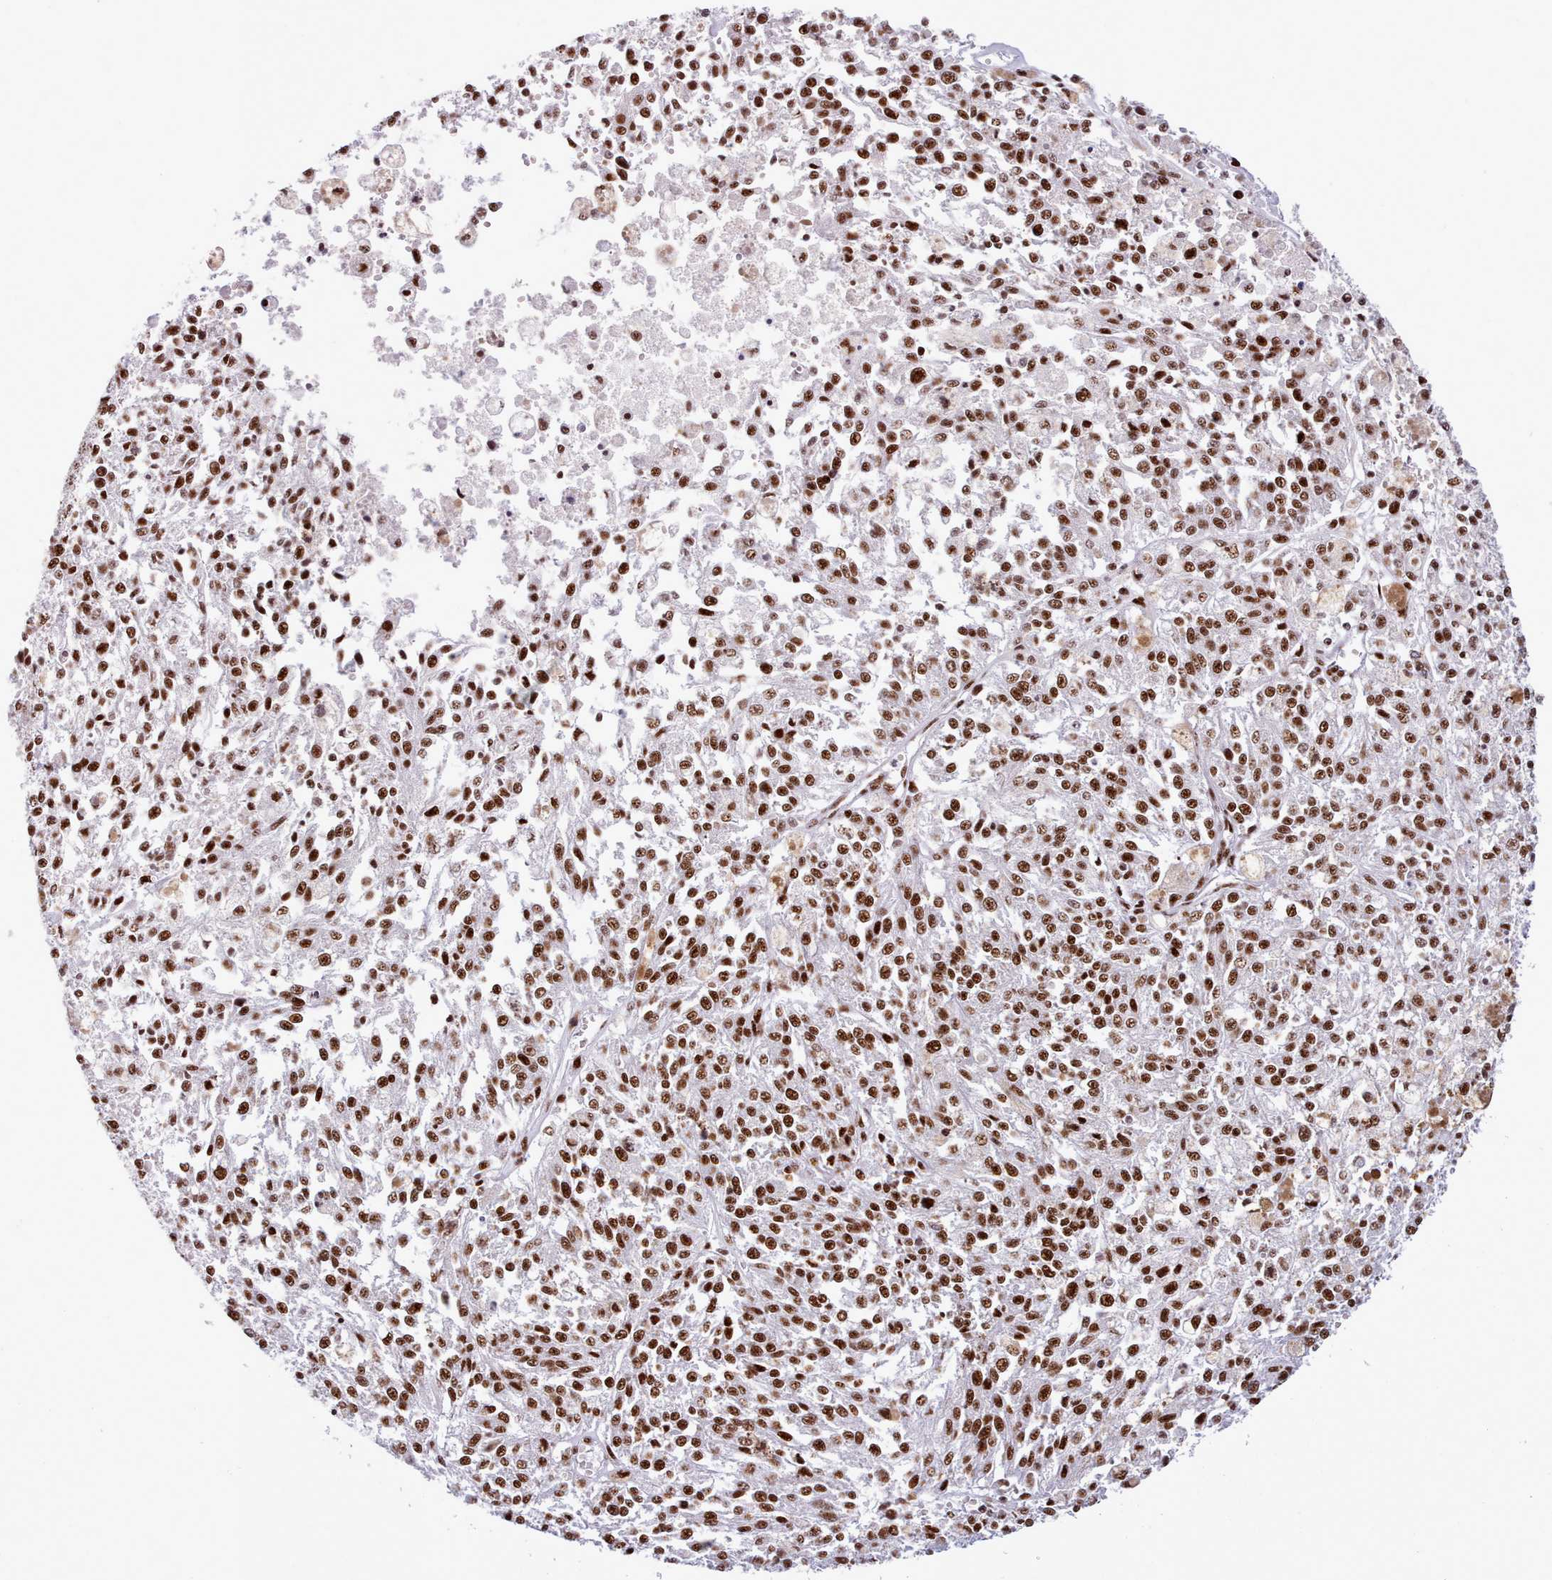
{"staining": {"intensity": "strong", "quantity": ">75%", "location": "nuclear"}, "tissue": "melanoma", "cell_type": "Tumor cells", "image_type": "cancer", "snomed": [{"axis": "morphology", "description": "Malignant melanoma, NOS"}, {"axis": "topography", "description": "Skin"}], "caption": "Immunohistochemistry micrograph of neoplastic tissue: malignant melanoma stained using immunohistochemistry (IHC) demonstrates high levels of strong protein expression localized specifically in the nuclear of tumor cells, appearing as a nuclear brown color.", "gene": "TMEM35B", "patient": {"sex": "female", "age": 64}}